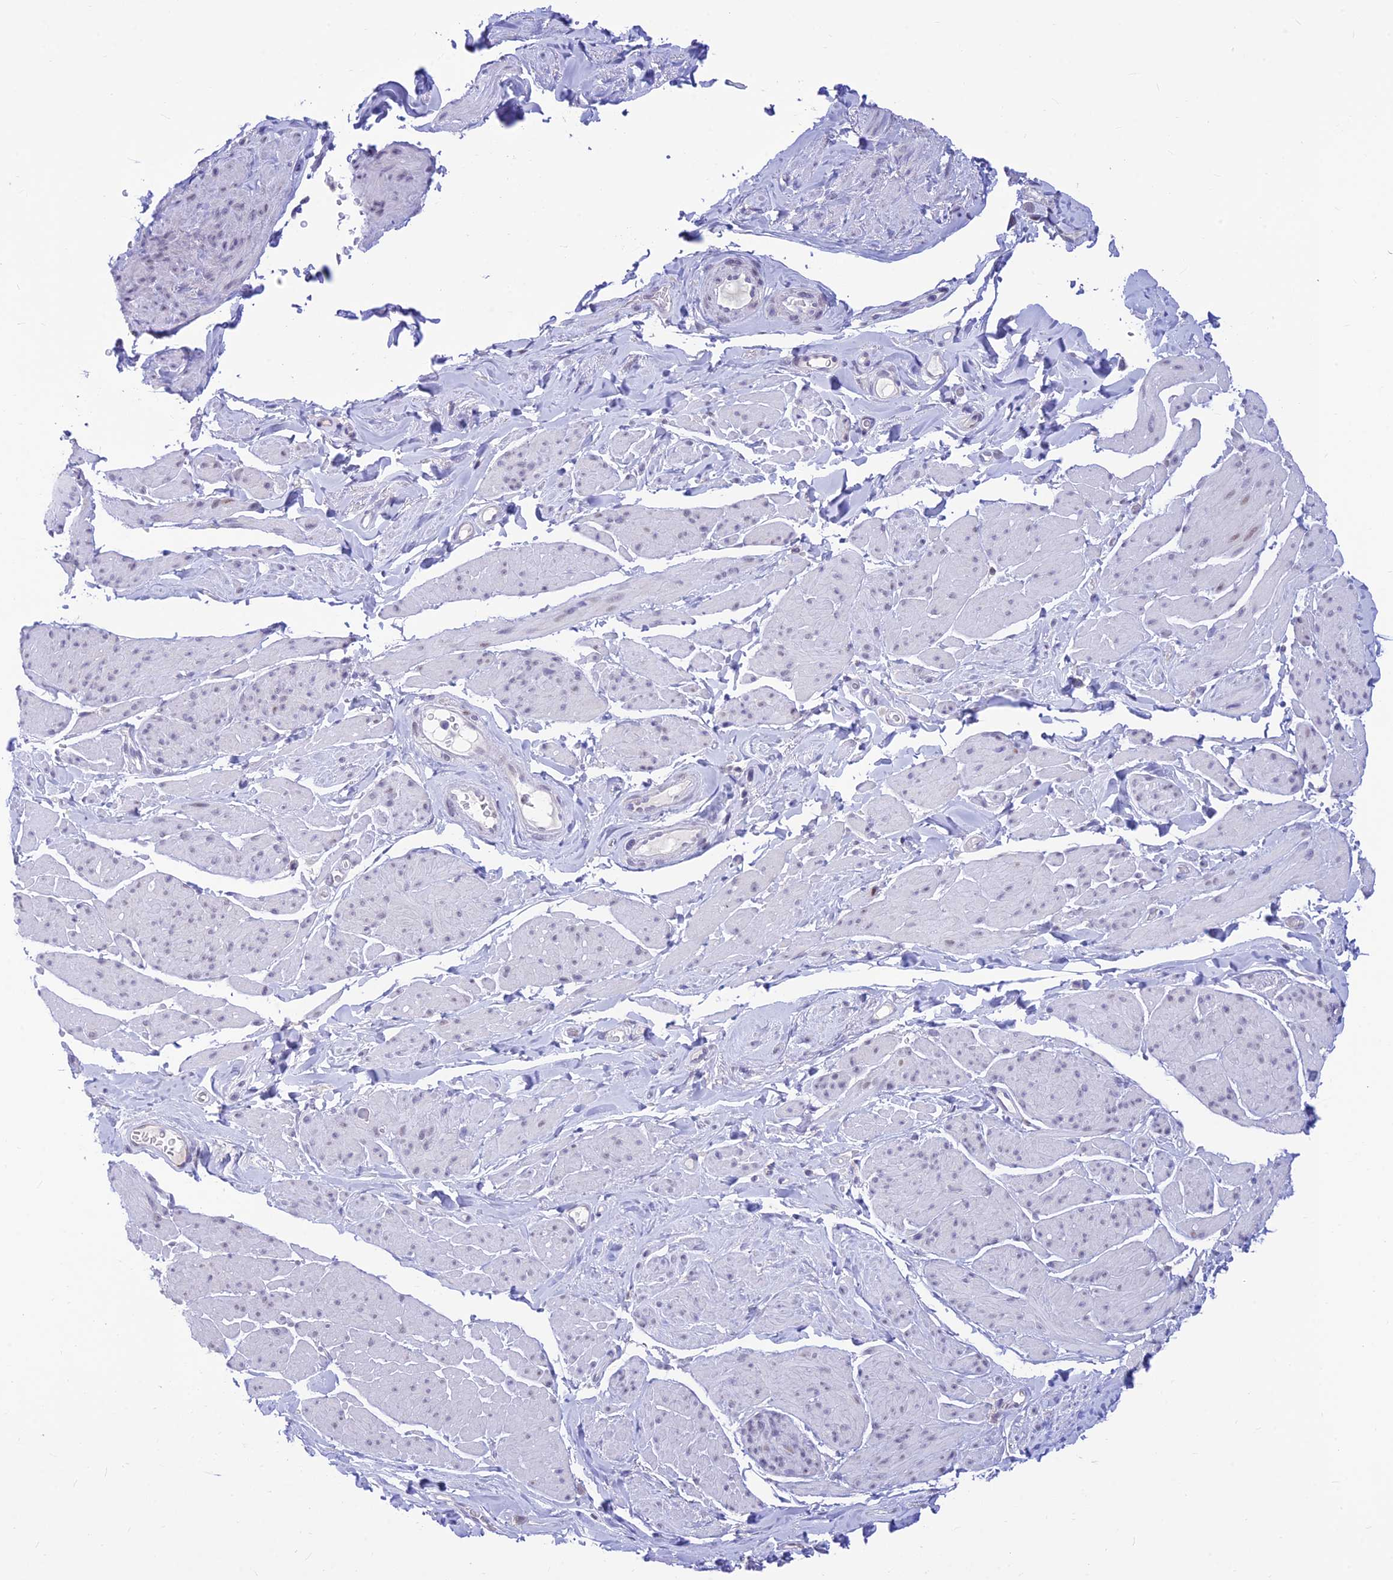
{"staining": {"intensity": "weak", "quantity": "<25%", "location": "nuclear"}, "tissue": "smooth muscle", "cell_type": "Smooth muscle cells", "image_type": "normal", "snomed": [{"axis": "morphology", "description": "Normal tissue, NOS"}, {"axis": "topography", "description": "Smooth muscle"}, {"axis": "topography", "description": "Peripheral nerve tissue"}], "caption": "A high-resolution photomicrograph shows immunohistochemistry staining of unremarkable smooth muscle, which demonstrates no significant staining in smooth muscle cells. (Stains: DAB IHC with hematoxylin counter stain, Microscopy: brightfield microscopy at high magnification).", "gene": "INKA1", "patient": {"sex": "male", "age": 69}}